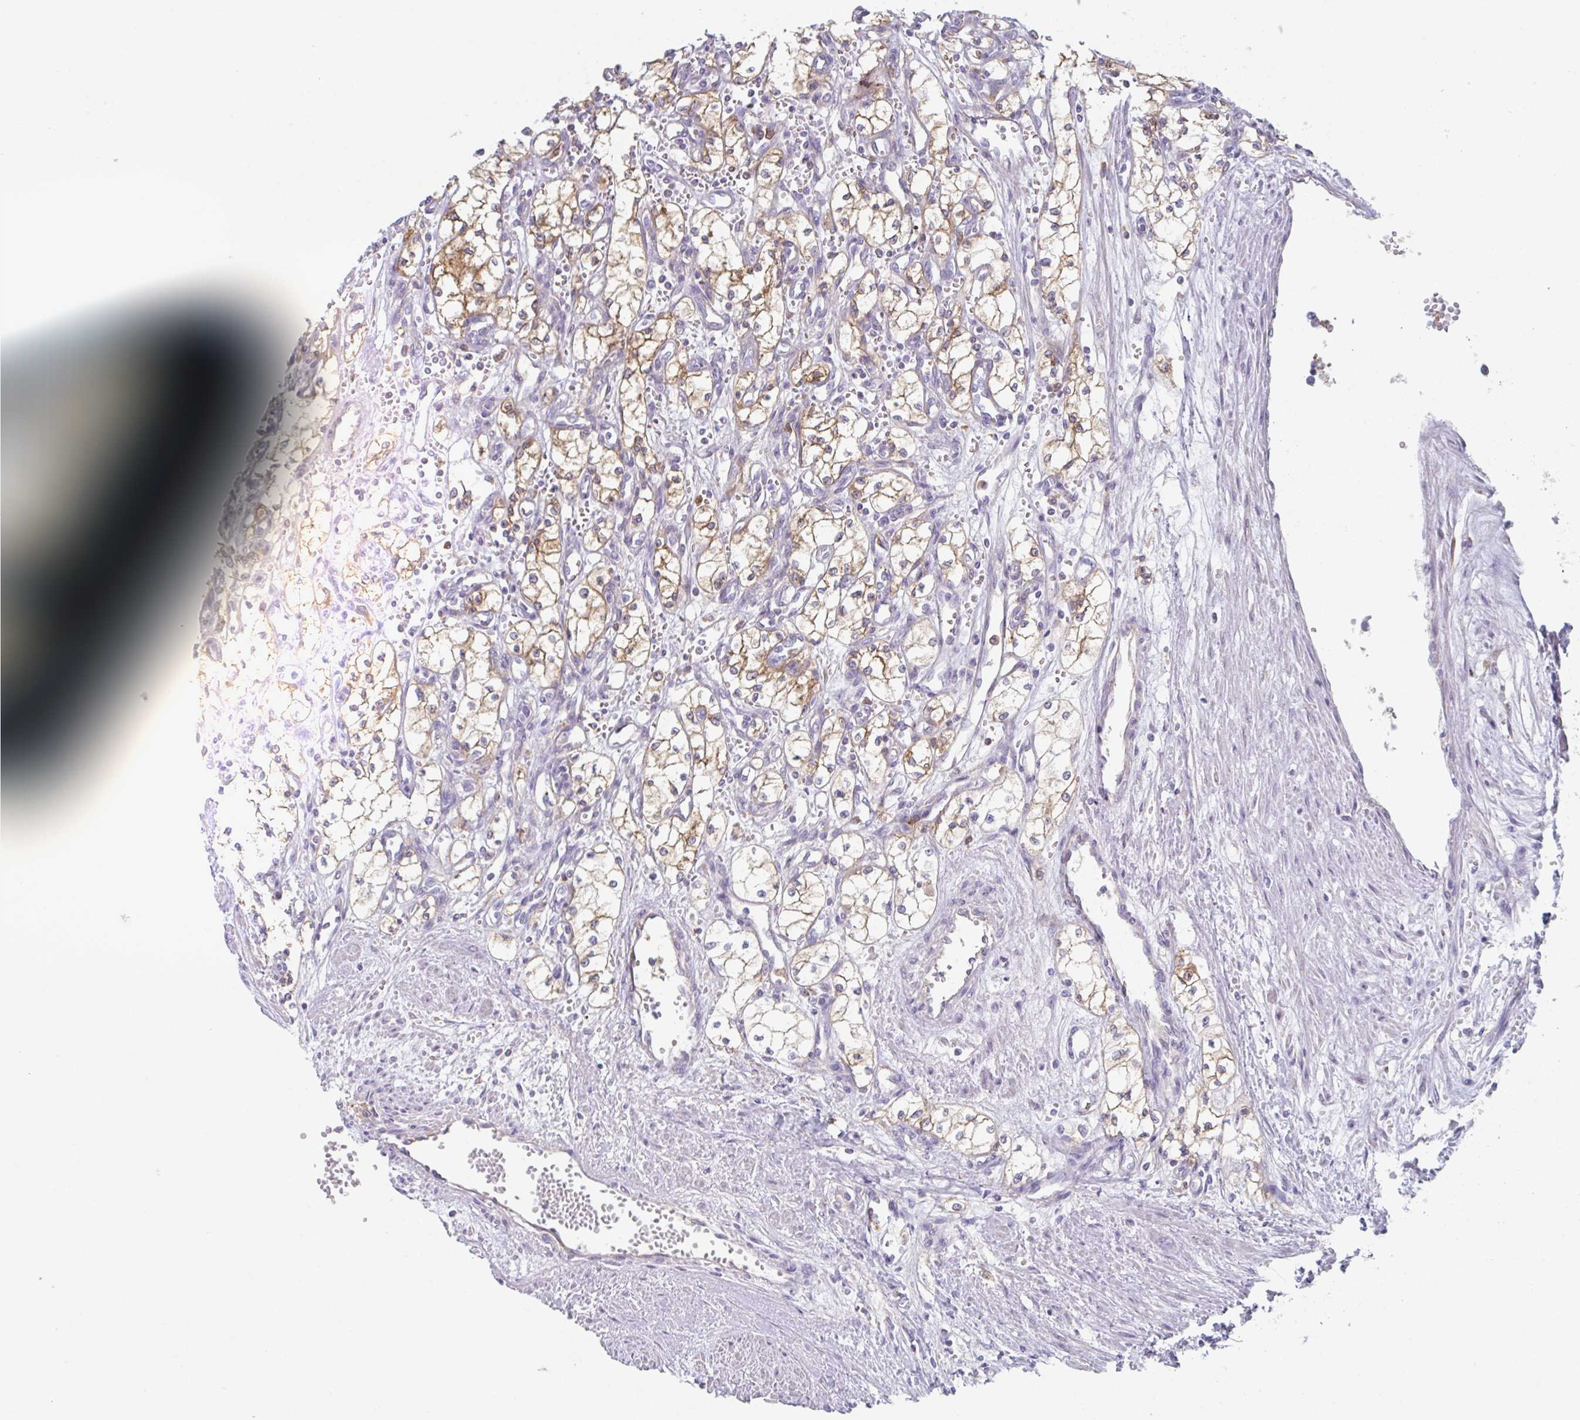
{"staining": {"intensity": "moderate", "quantity": "25%-75%", "location": "cytoplasmic/membranous"}, "tissue": "renal cancer", "cell_type": "Tumor cells", "image_type": "cancer", "snomed": [{"axis": "morphology", "description": "Adenocarcinoma, NOS"}, {"axis": "topography", "description": "Kidney"}], "caption": "Protein analysis of renal cancer (adenocarcinoma) tissue demonstrates moderate cytoplasmic/membranous expression in about 25%-75% of tumor cells.", "gene": "AMPD2", "patient": {"sex": "male", "age": 59}}